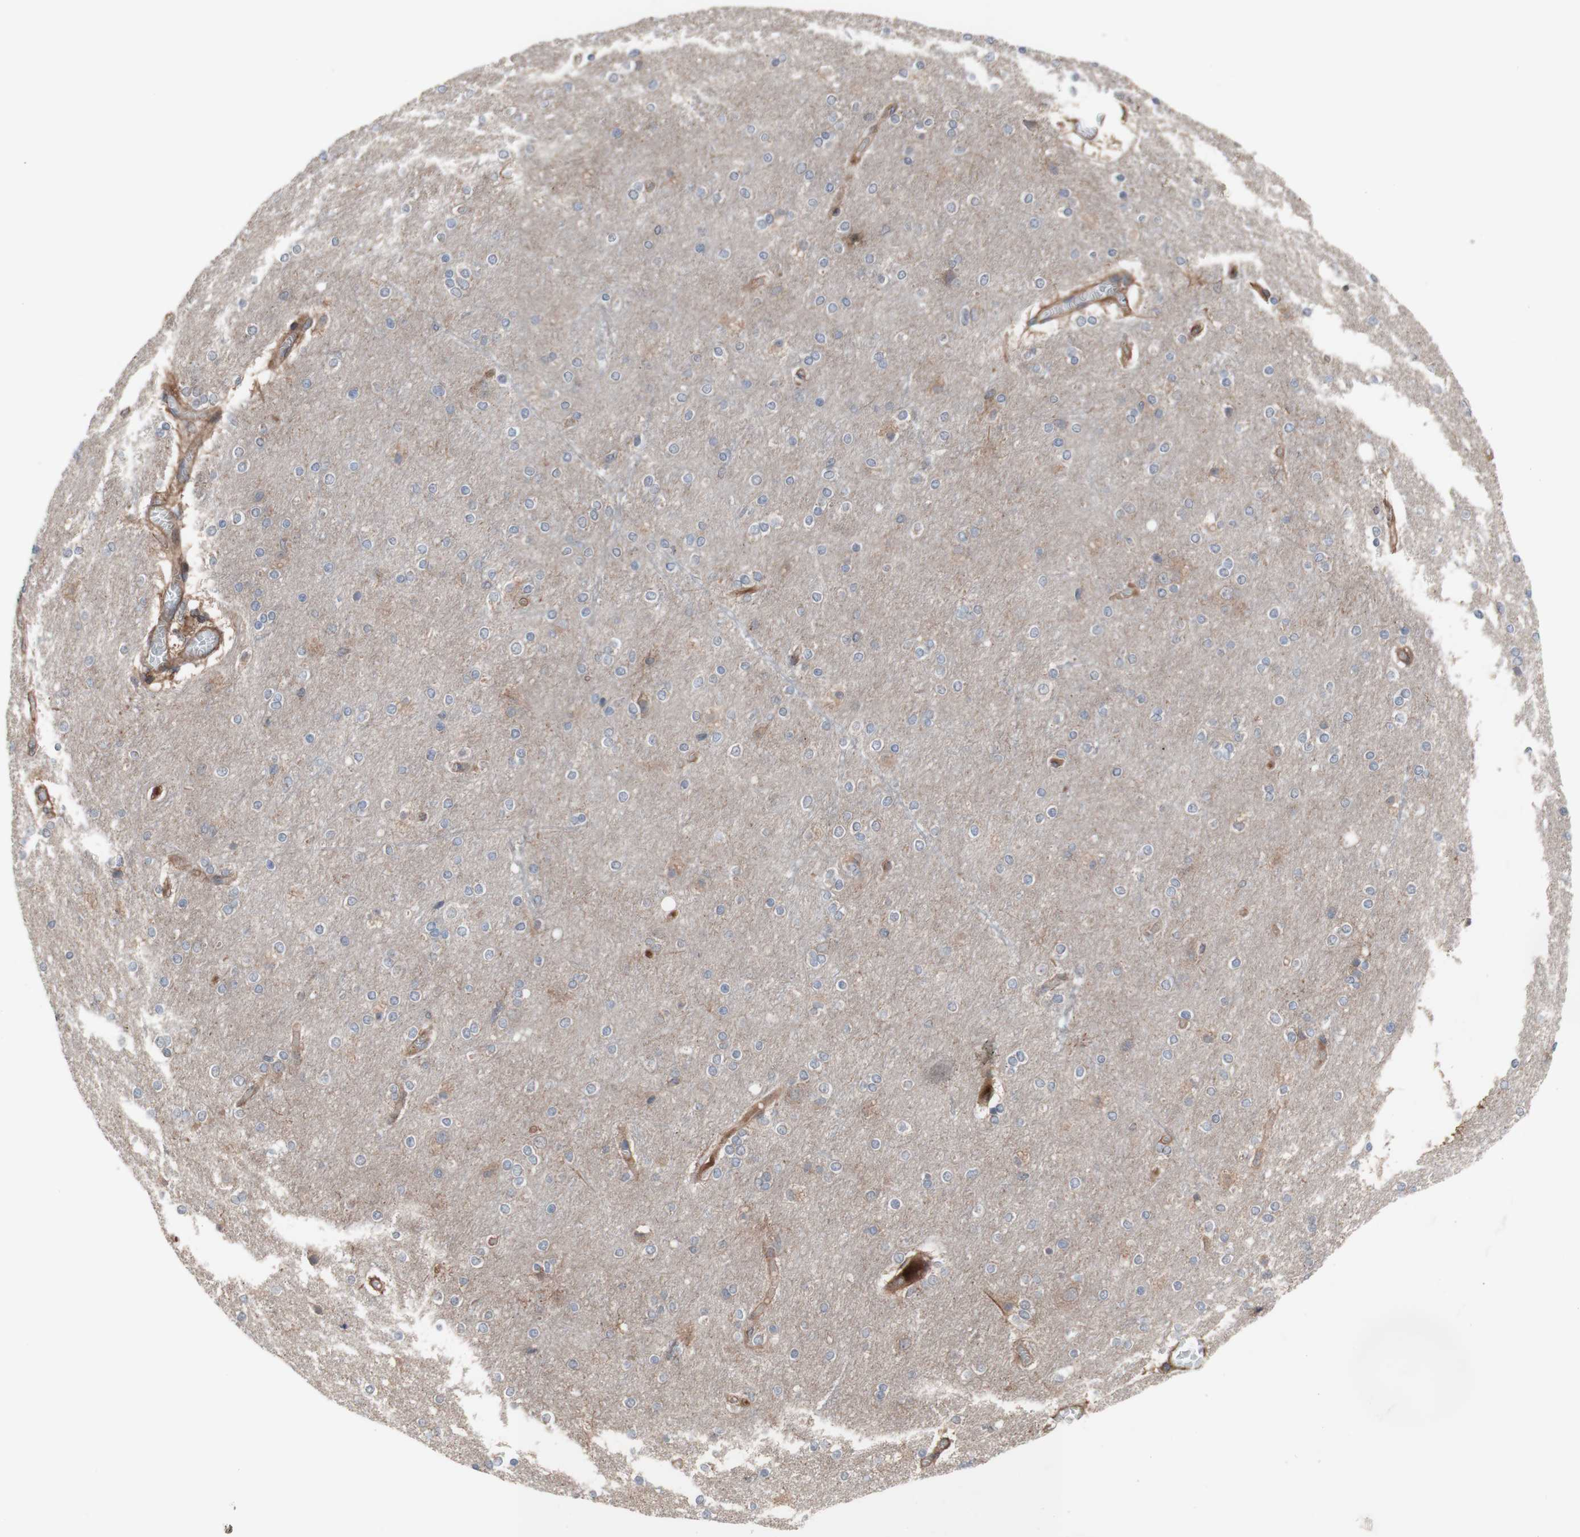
{"staining": {"intensity": "weak", "quantity": "25%-75%", "location": "cytoplasmic/membranous"}, "tissue": "cerebral cortex", "cell_type": "Endothelial cells", "image_type": "normal", "snomed": [{"axis": "morphology", "description": "Normal tissue, NOS"}, {"axis": "topography", "description": "Cerebral cortex"}], "caption": "High-power microscopy captured an immunohistochemistry (IHC) histopathology image of unremarkable cerebral cortex, revealing weak cytoplasmic/membranous positivity in about 25%-75% of endothelial cells.", "gene": "COPB1", "patient": {"sex": "female", "age": 54}}